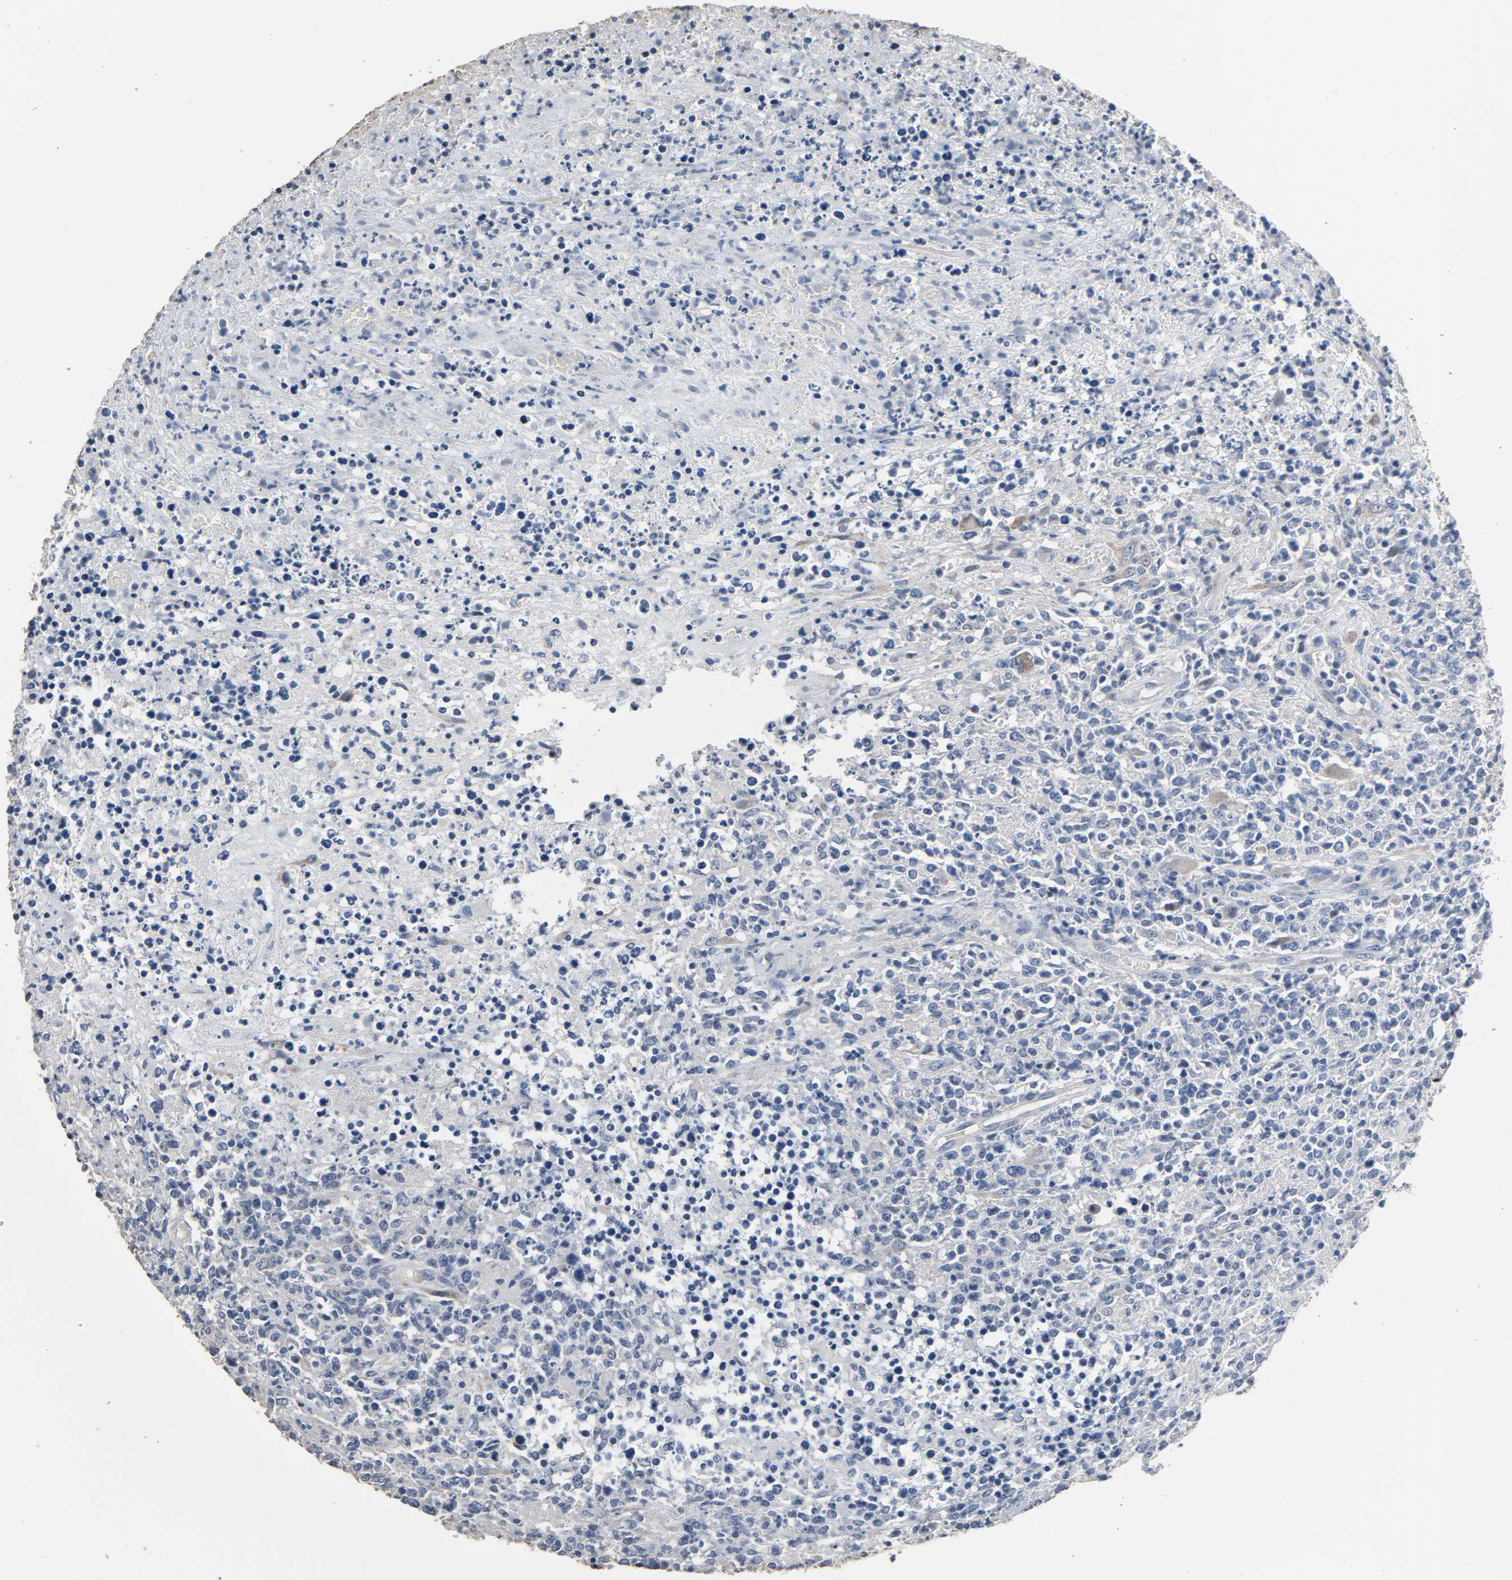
{"staining": {"intensity": "negative", "quantity": "none", "location": "none"}, "tissue": "lymphoma", "cell_type": "Tumor cells", "image_type": "cancer", "snomed": [{"axis": "morphology", "description": "Malignant lymphoma, non-Hodgkin's type, High grade"}, {"axis": "topography", "description": "Lymph node"}], "caption": "Protein analysis of lymphoma reveals no significant staining in tumor cells.", "gene": "SOX6", "patient": {"sex": "female", "age": 84}}